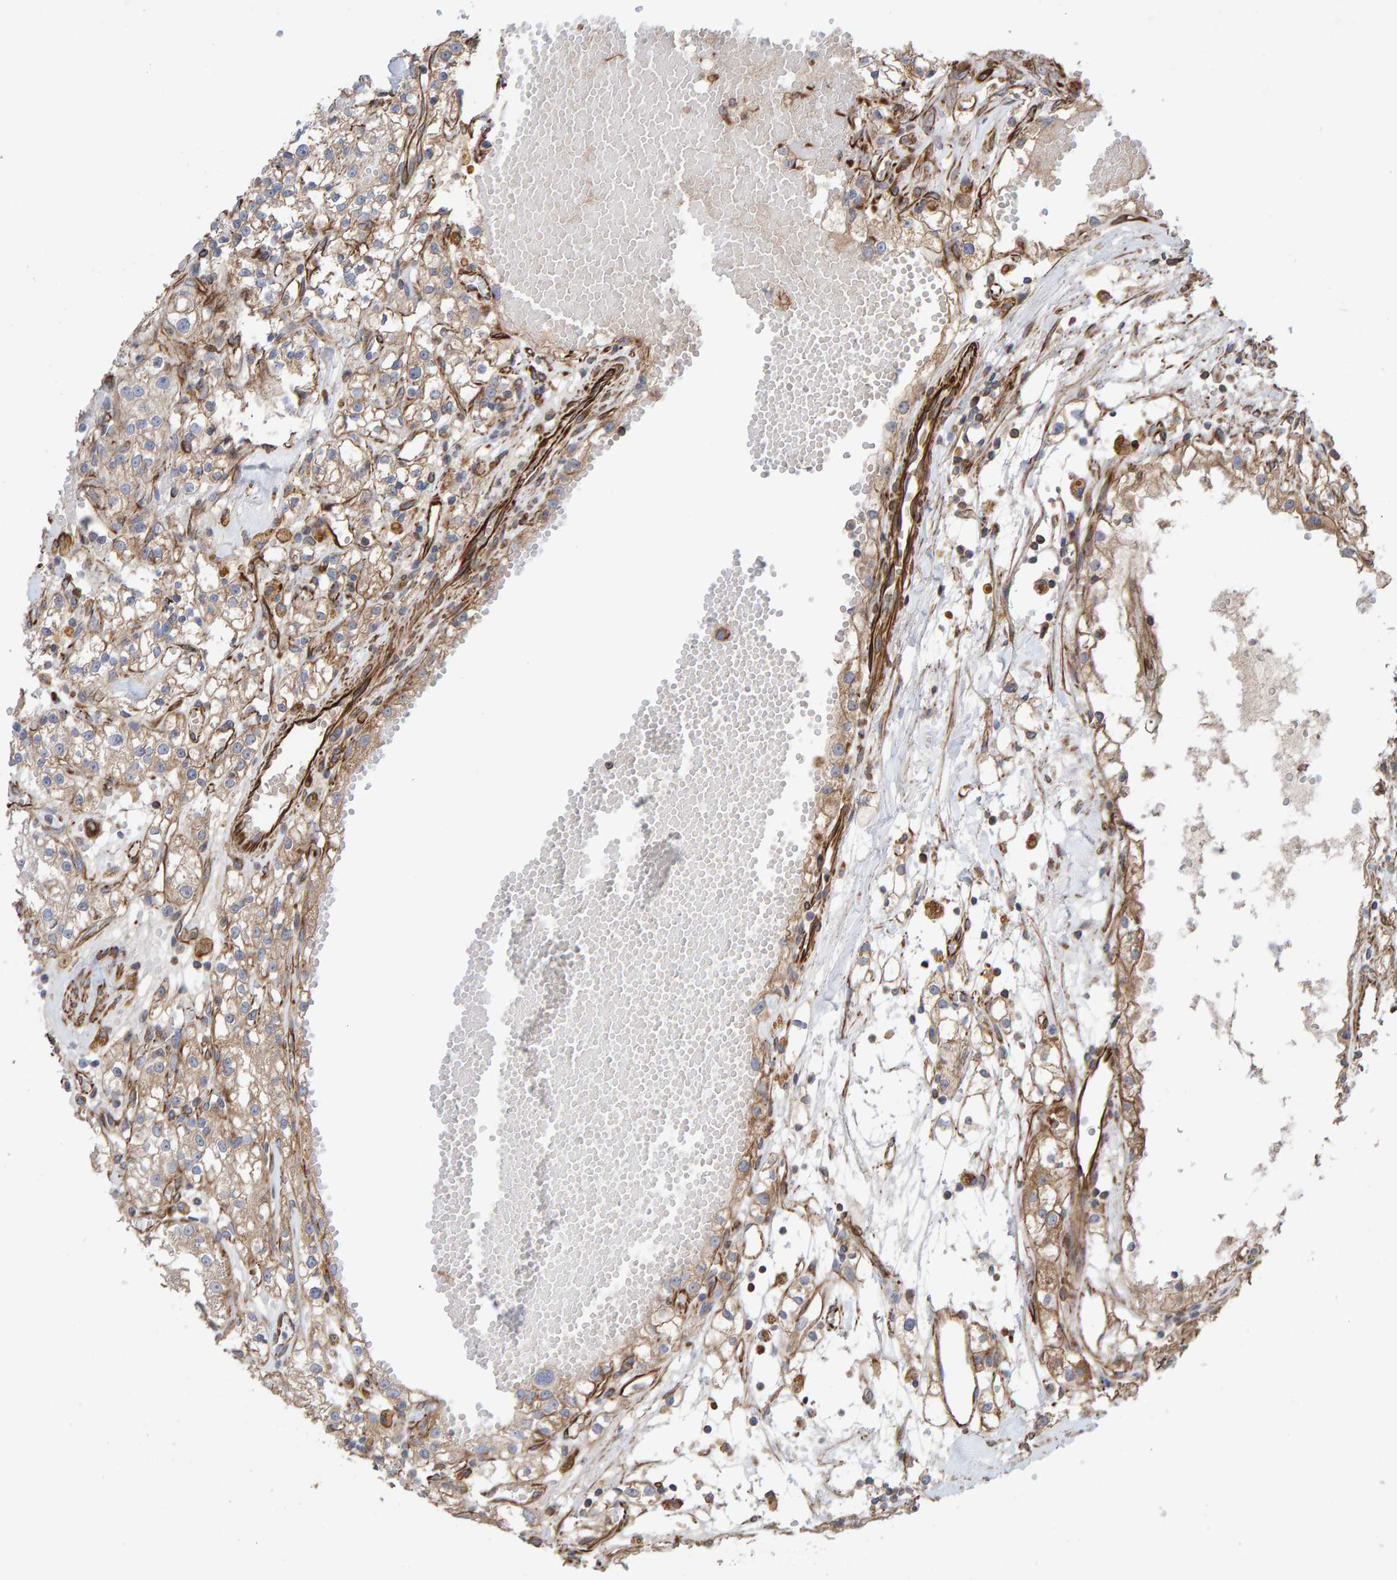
{"staining": {"intensity": "weak", "quantity": ">75%", "location": "cytoplasmic/membranous"}, "tissue": "renal cancer", "cell_type": "Tumor cells", "image_type": "cancer", "snomed": [{"axis": "morphology", "description": "Adenocarcinoma, NOS"}, {"axis": "topography", "description": "Kidney"}], "caption": "Weak cytoplasmic/membranous protein staining is appreciated in approximately >75% of tumor cells in adenocarcinoma (renal).", "gene": "ZNF347", "patient": {"sex": "male", "age": 56}}